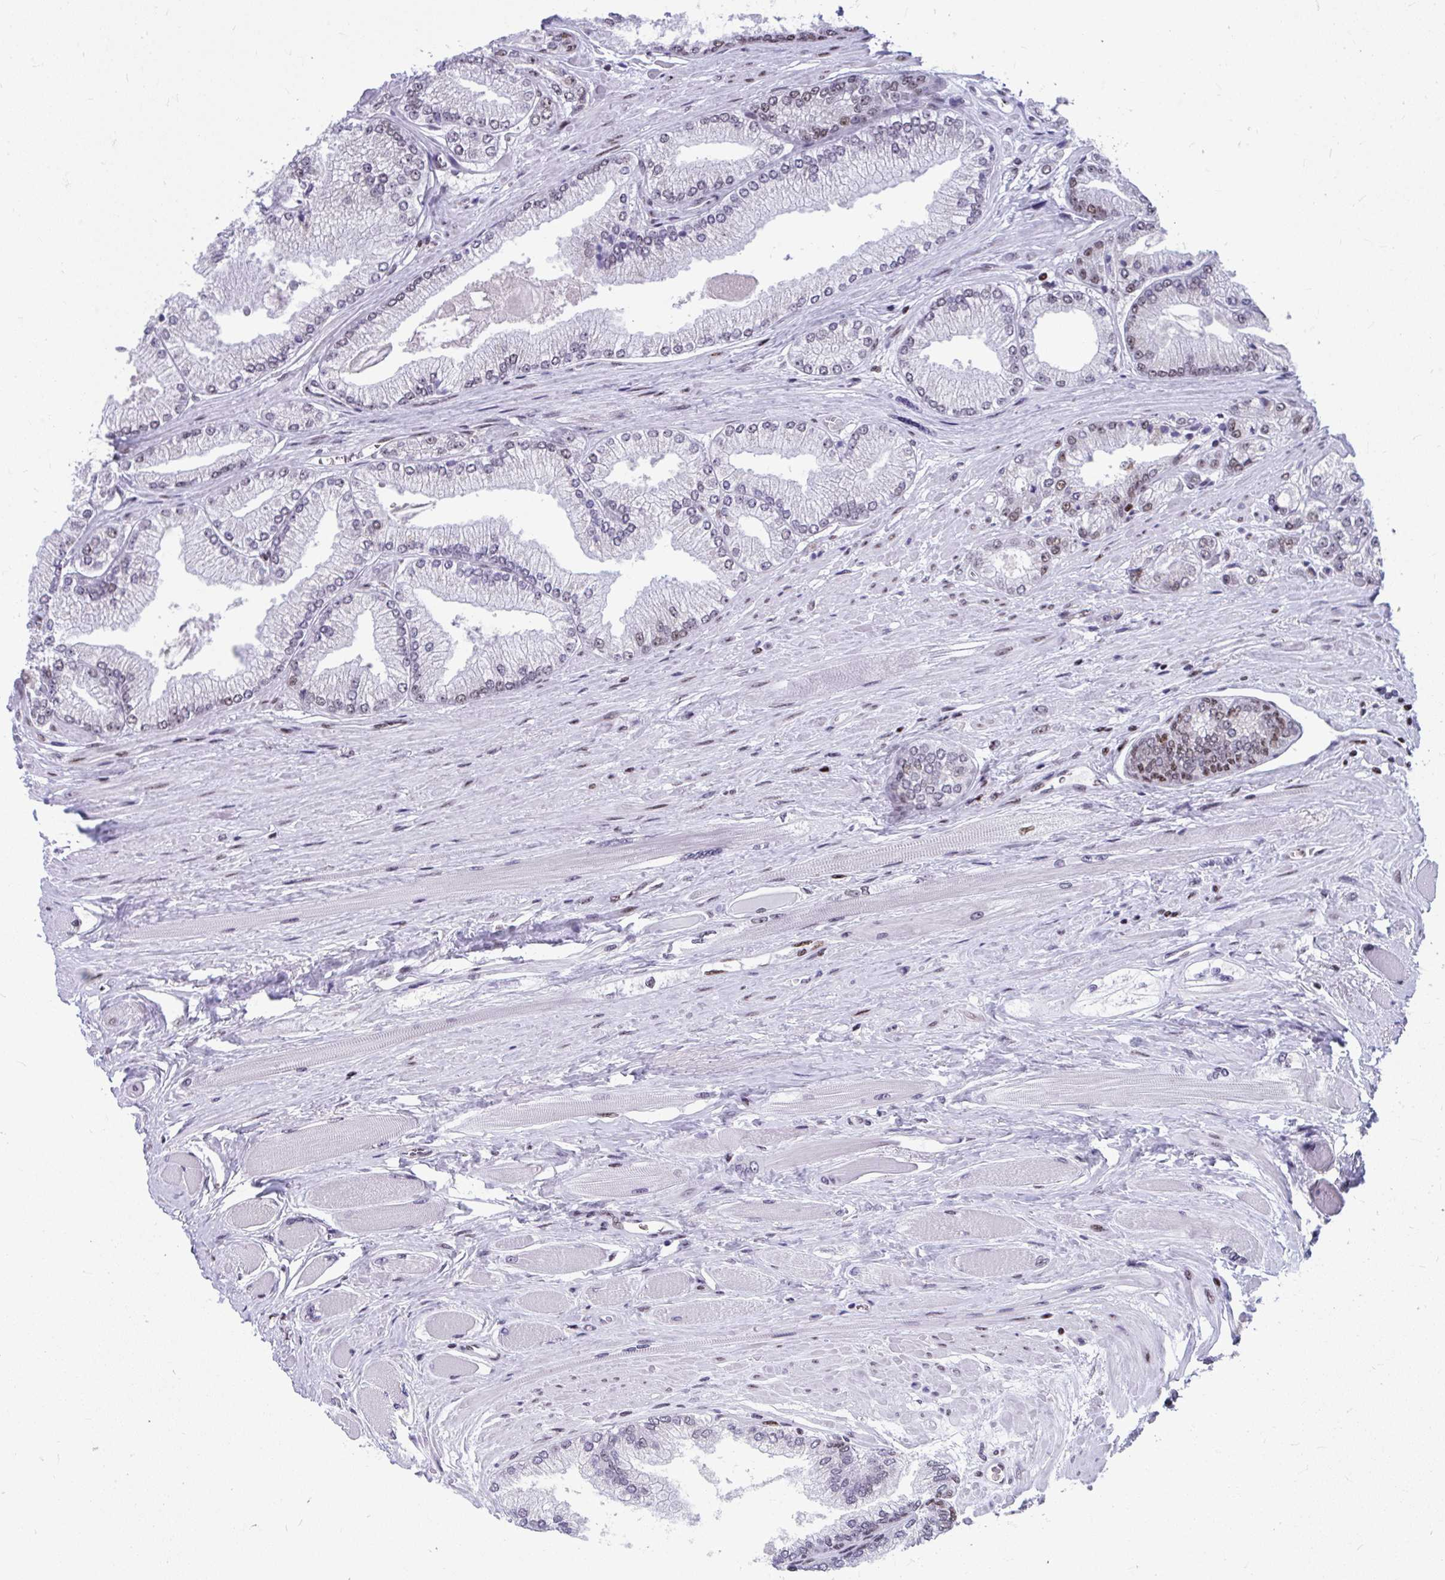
{"staining": {"intensity": "moderate", "quantity": "<25%", "location": "nuclear"}, "tissue": "prostate cancer", "cell_type": "Tumor cells", "image_type": "cancer", "snomed": [{"axis": "morphology", "description": "Adenocarcinoma, Low grade"}, {"axis": "topography", "description": "Prostate"}], "caption": "Protein staining of prostate adenocarcinoma (low-grade) tissue reveals moderate nuclear expression in about <25% of tumor cells. (Brightfield microscopy of DAB IHC at high magnification).", "gene": "SLC35C2", "patient": {"sex": "male", "age": 67}}